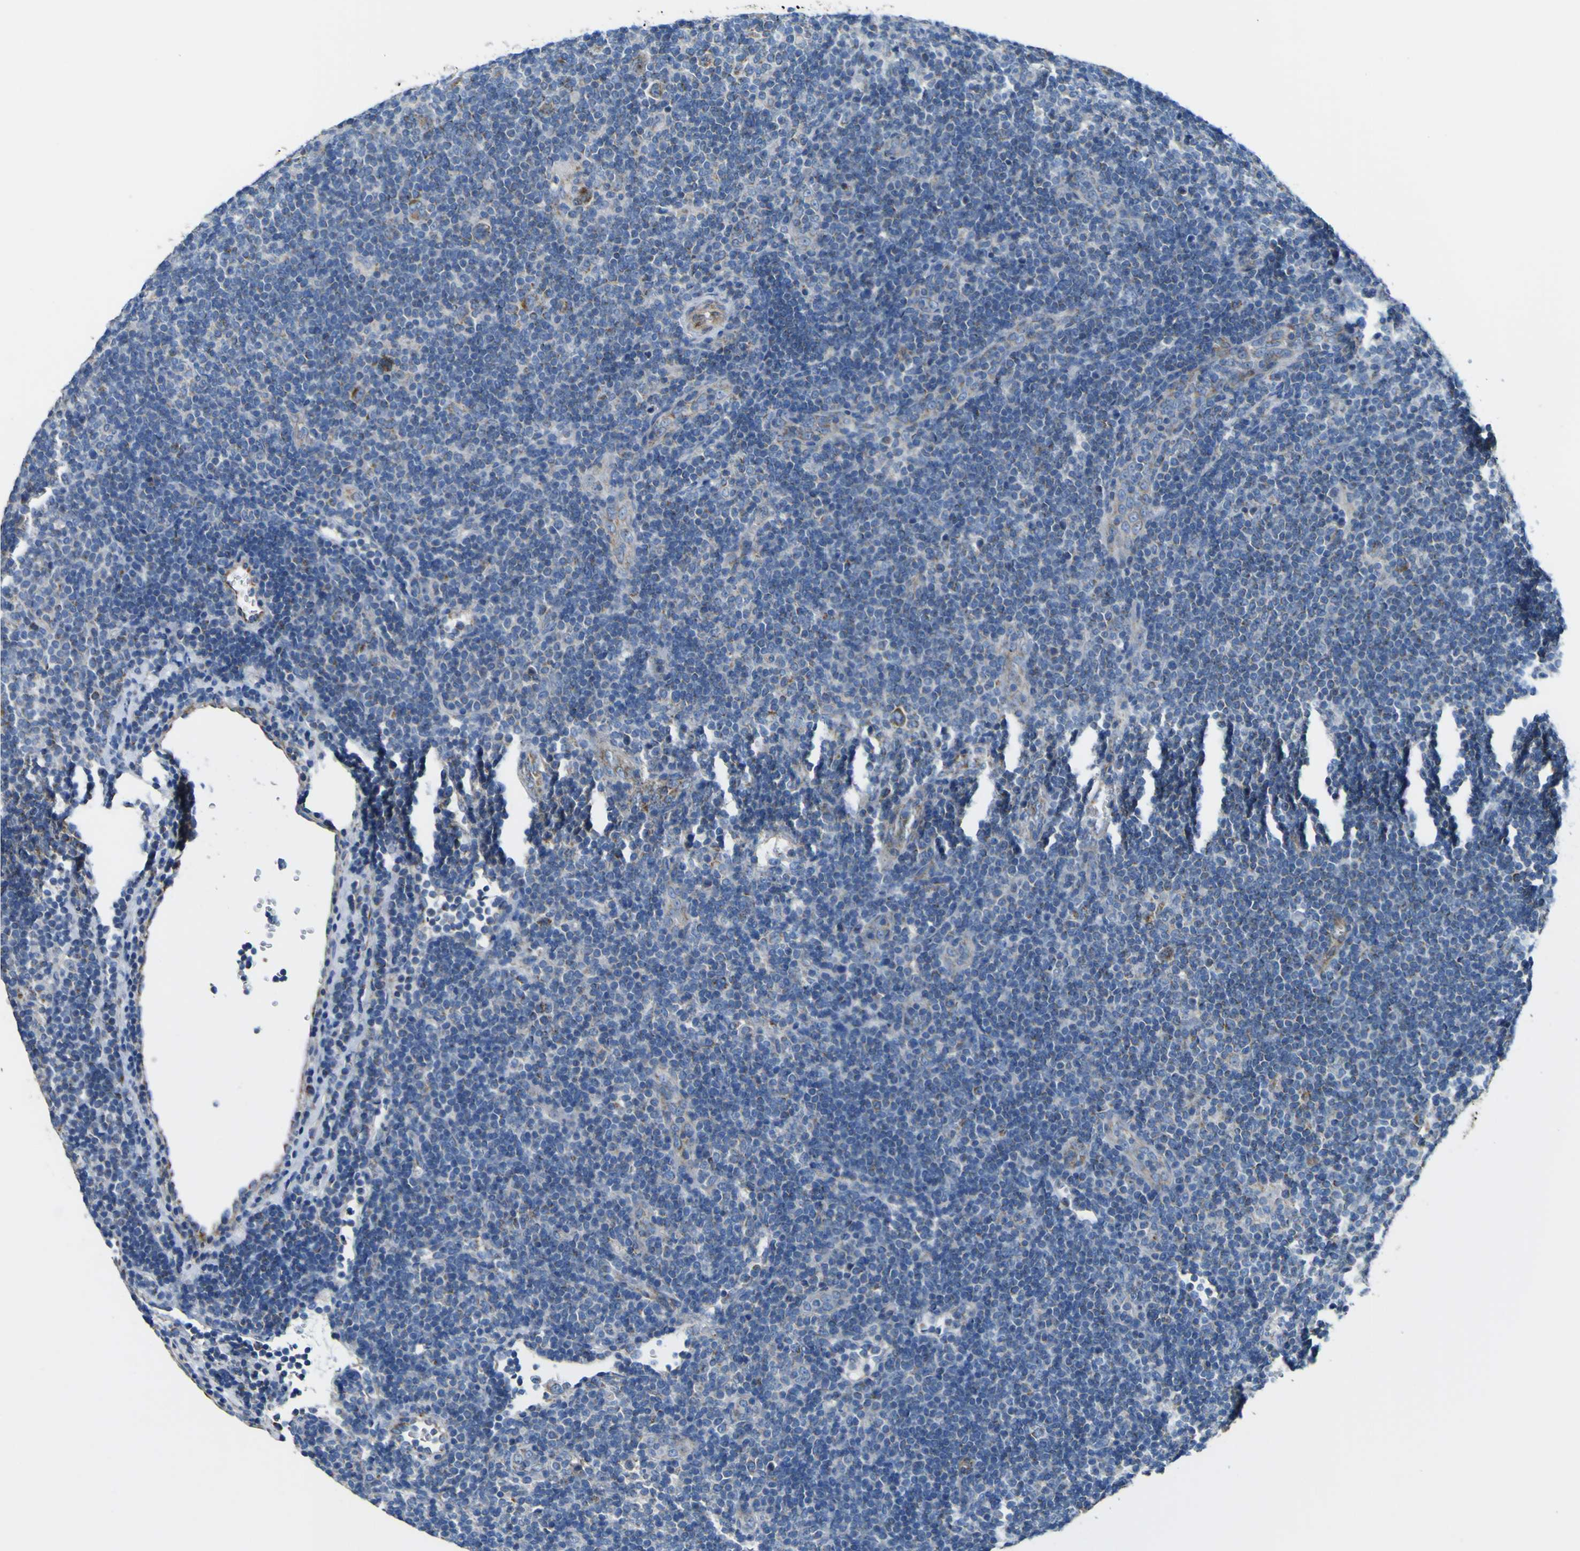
{"staining": {"intensity": "moderate", "quantity": ">75%", "location": "cytoplasmic/membranous"}, "tissue": "lymphoma", "cell_type": "Tumor cells", "image_type": "cancer", "snomed": [{"axis": "morphology", "description": "Hodgkin's disease, NOS"}, {"axis": "topography", "description": "Lymph node"}], "caption": "Hodgkin's disease stained for a protein demonstrates moderate cytoplasmic/membranous positivity in tumor cells. (Brightfield microscopy of DAB IHC at high magnification).", "gene": "ALDH18A1", "patient": {"sex": "female", "age": 57}}